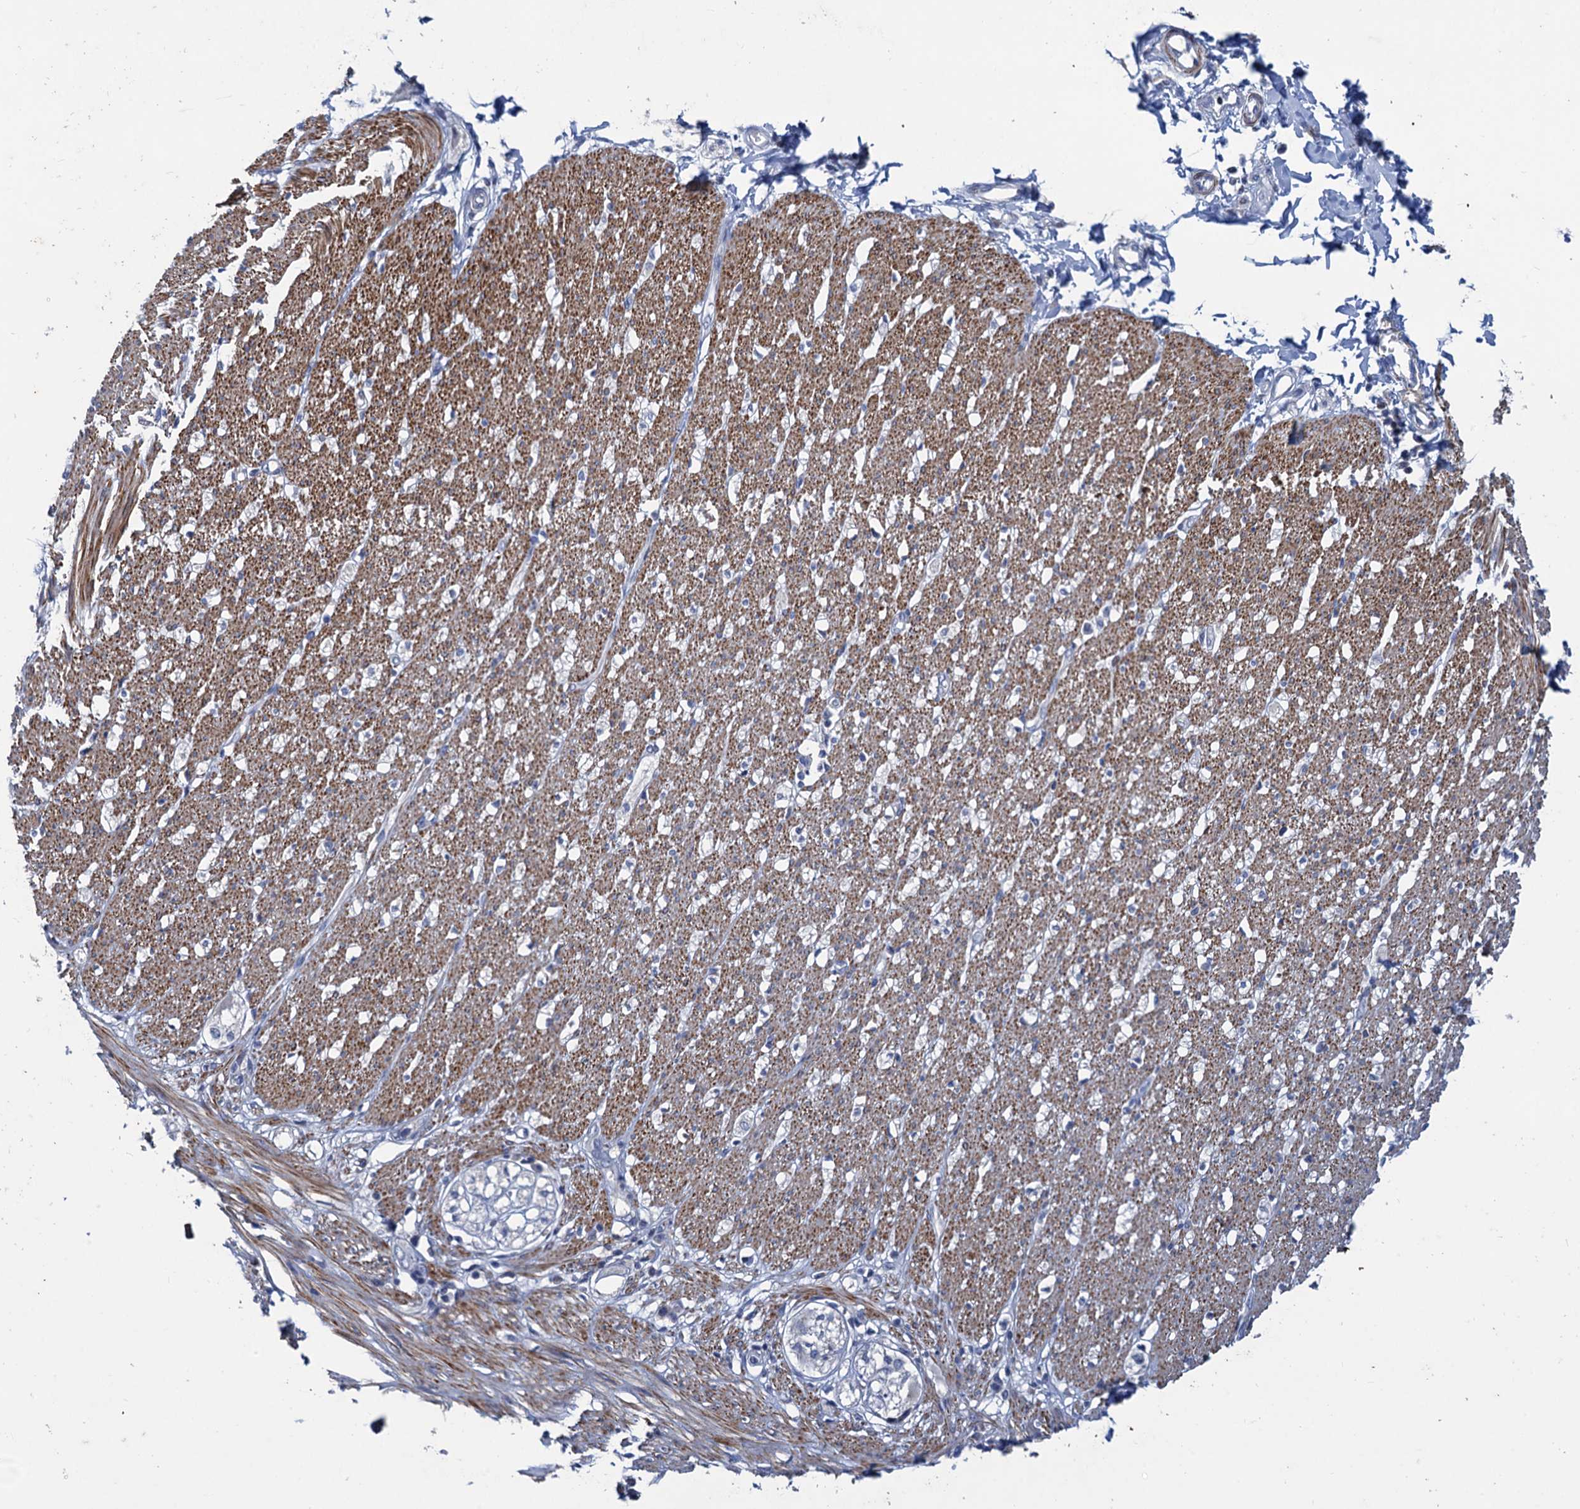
{"staining": {"intensity": "strong", "quantity": ">75%", "location": "cytoplasmic/membranous"}, "tissue": "smooth muscle", "cell_type": "Smooth muscle cells", "image_type": "normal", "snomed": [{"axis": "morphology", "description": "Normal tissue, NOS"}, {"axis": "morphology", "description": "Adenocarcinoma, NOS"}, {"axis": "topography", "description": "Colon"}, {"axis": "topography", "description": "Peripheral nerve tissue"}], "caption": "Smooth muscle stained with a brown dye exhibits strong cytoplasmic/membranous positive staining in about >75% of smooth muscle cells.", "gene": "ESYT3", "patient": {"sex": "male", "age": 14}}